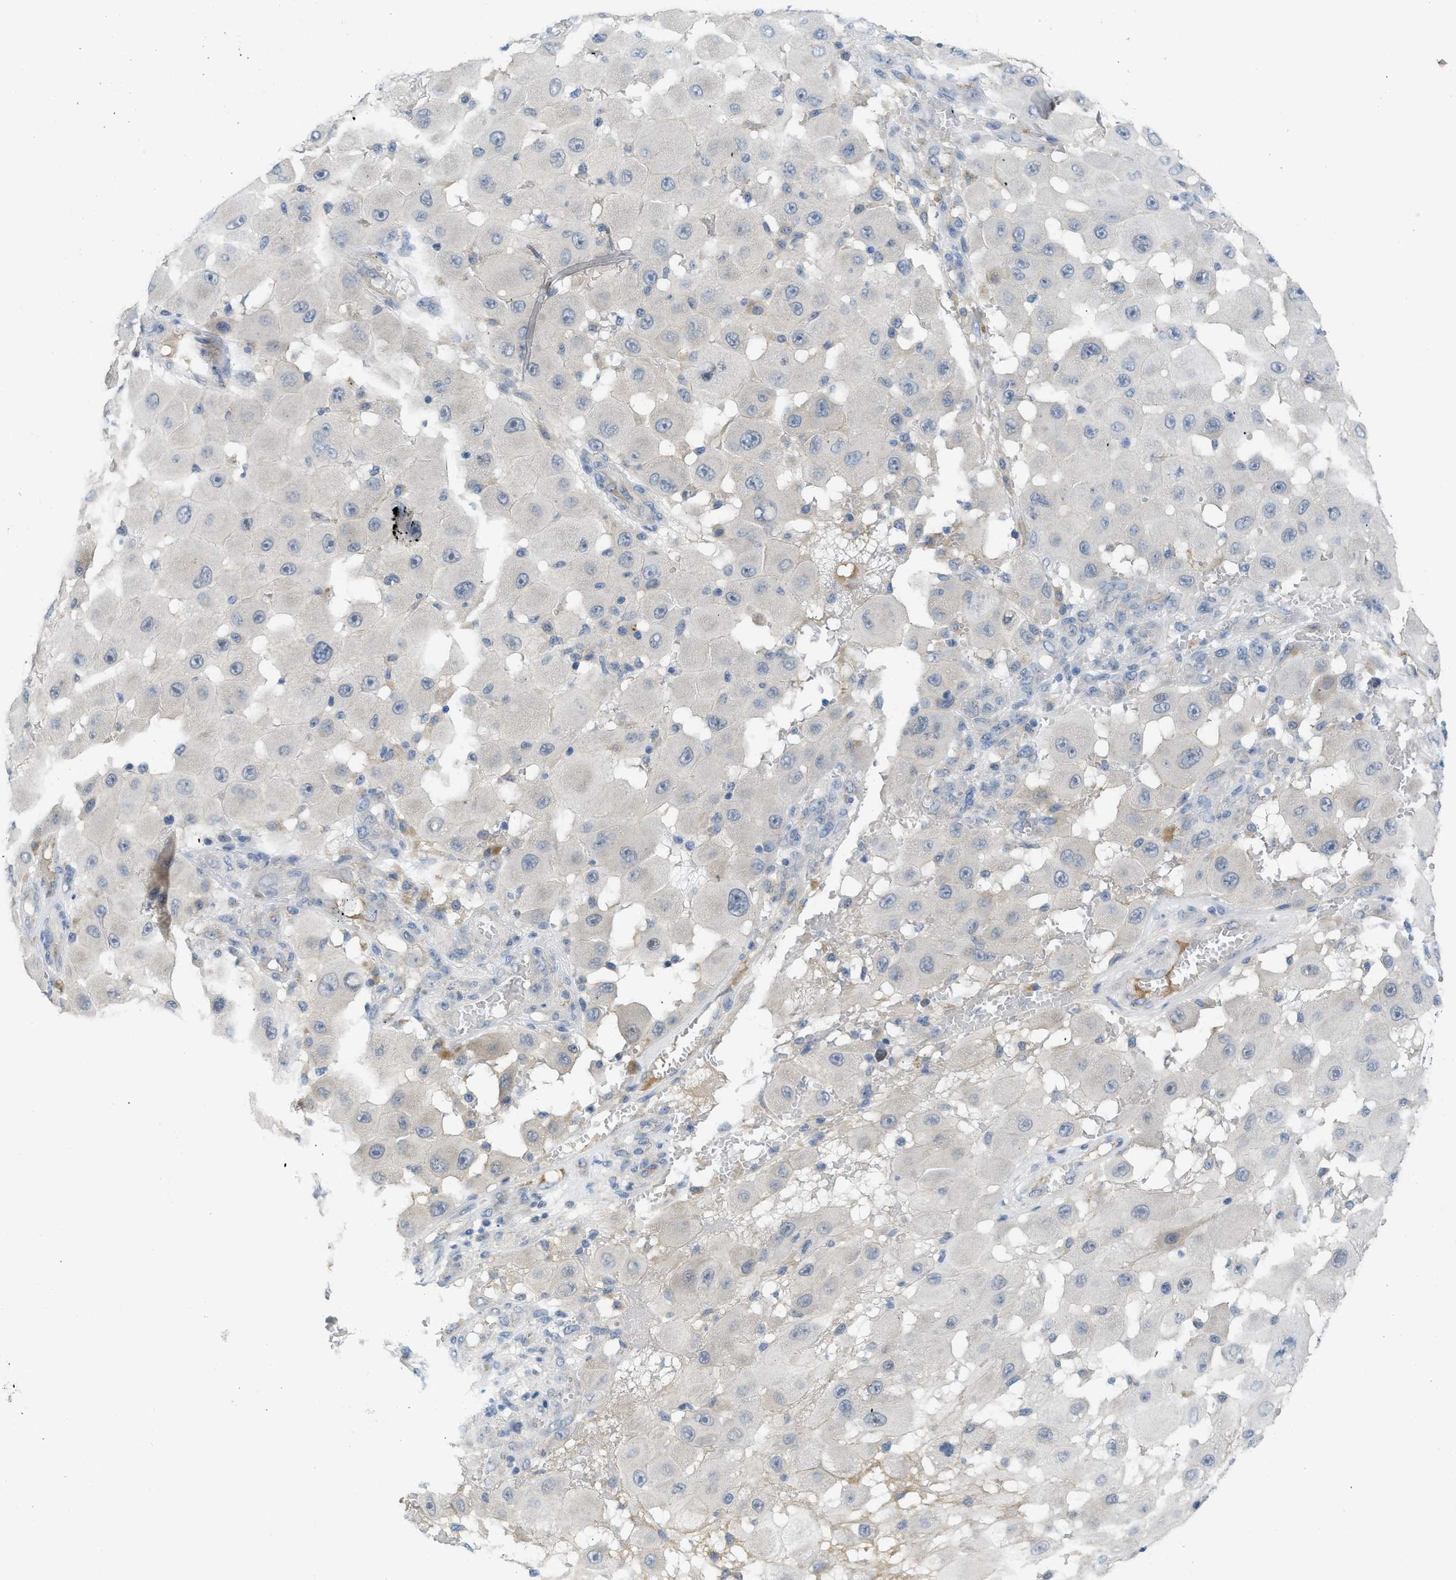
{"staining": {"intensity": "negative", "quantity": "none", "location": "none"}, "tissue": "melanoma", "cell_type": "Tumor cells", "image_type": "cancer", "snomed": [{"axis": "morphology", "description": "Malignant melanoma, NOS"}, {"axis": "topography", "description": "Skin"}], "caption": "A histopathology image of human melanoma is negative for staining in tumor cells.", "gene": "TNFAIP1", "patient": {"sex": "female", "age": 81}}